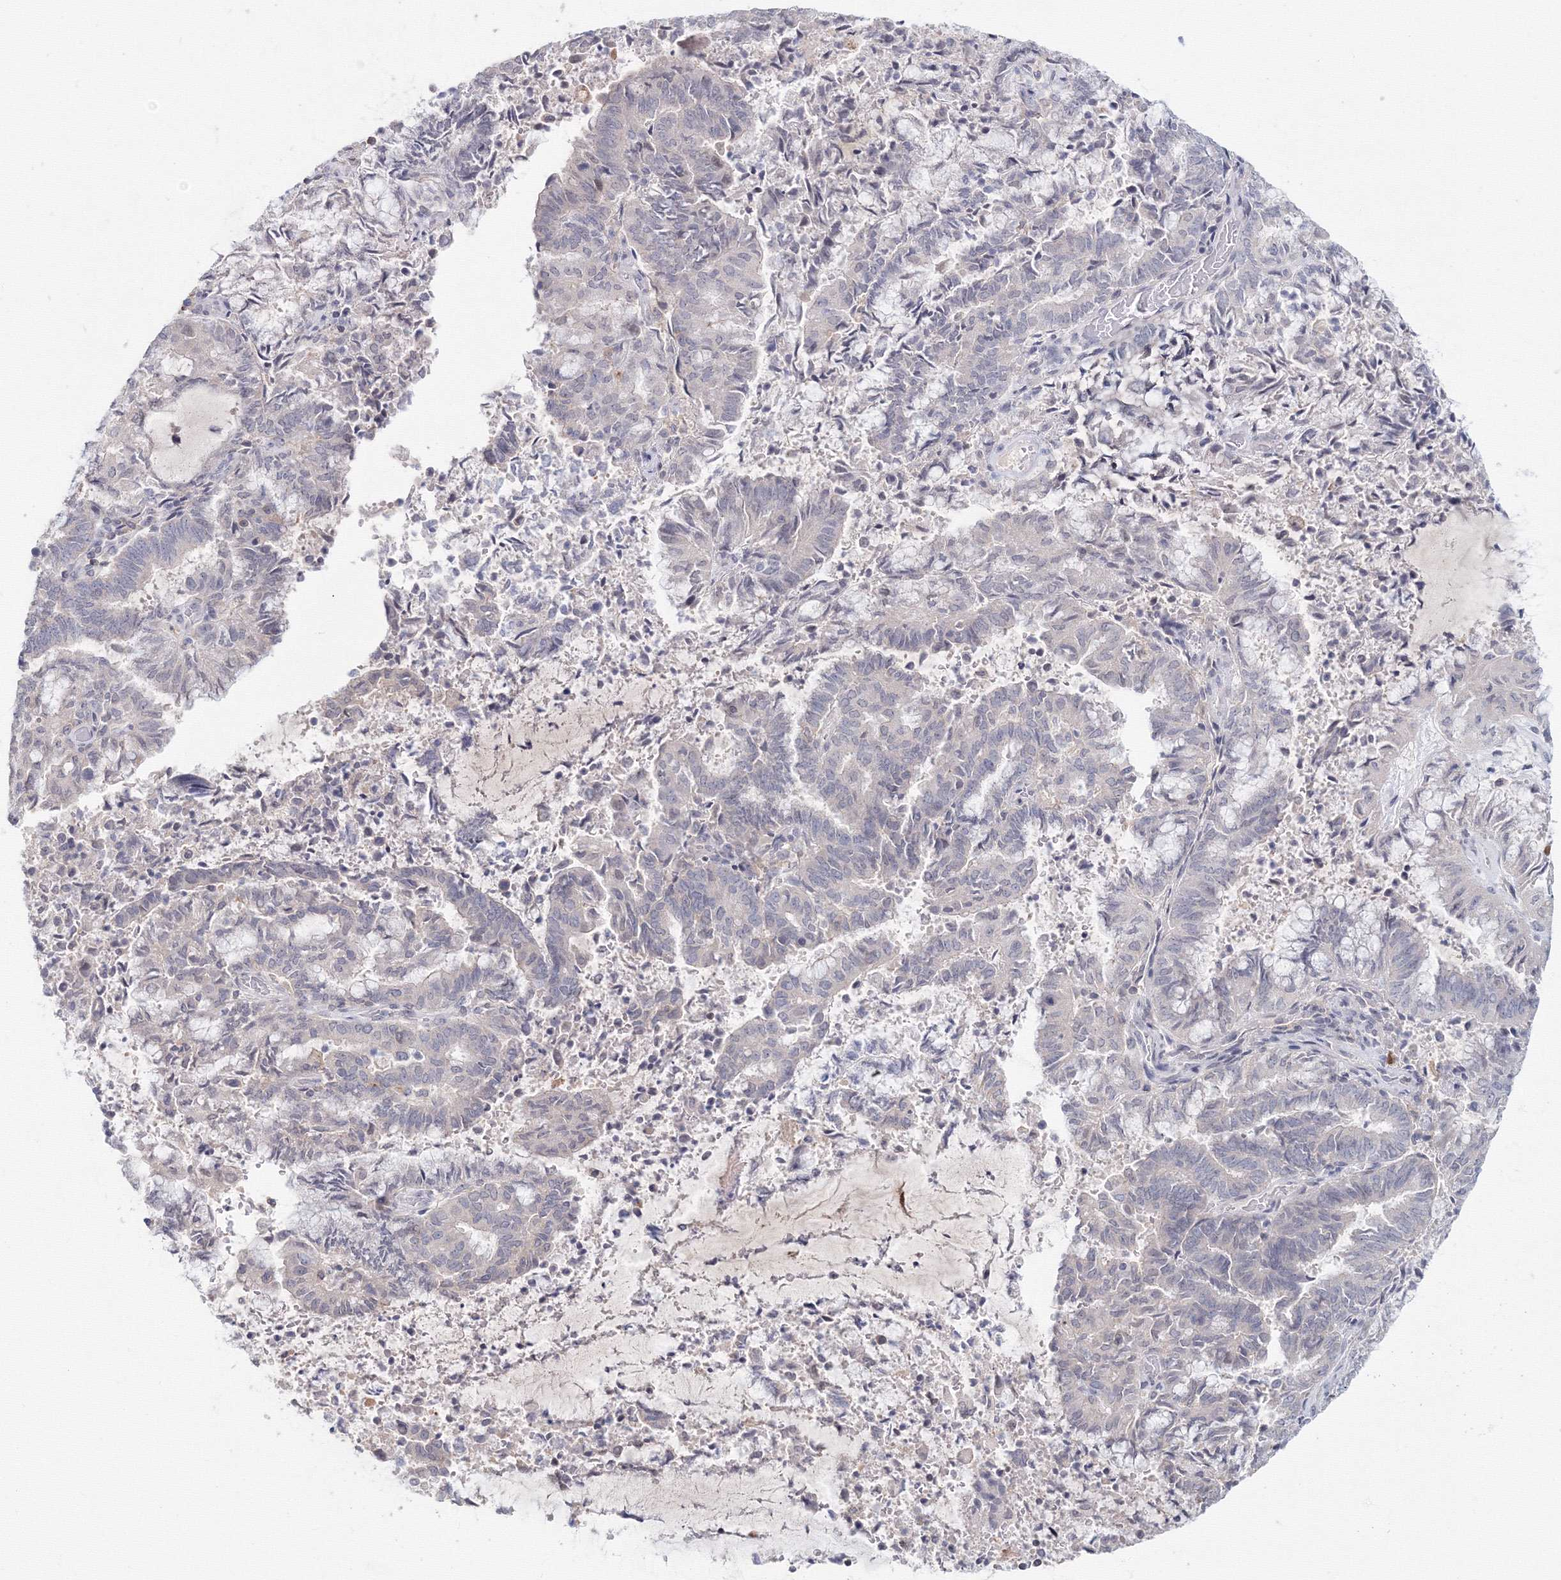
{"staining": {"intensity": "negative", "quantity": "none", "location": "none"}, "tissue": "endometrial cancer", "cell_type": "Tumor cells", "image_type": "cancer", "snomed": [{"axis": "morphology", "description": "Adenocarcinoma, NOS"}, {"axis": "topography", "description": "Endometrium"}], "caption": "Tumor cells show no significant protein expression in endometrial adenocarcinoma. The staining was performed using DAB to visualize the protein expression in brown, while the nuclei were stained in blue with hematoxylin (Magnification: 20x).", "gene": "SLC7A7", "patient": {"sex": "female", "age": 80}}